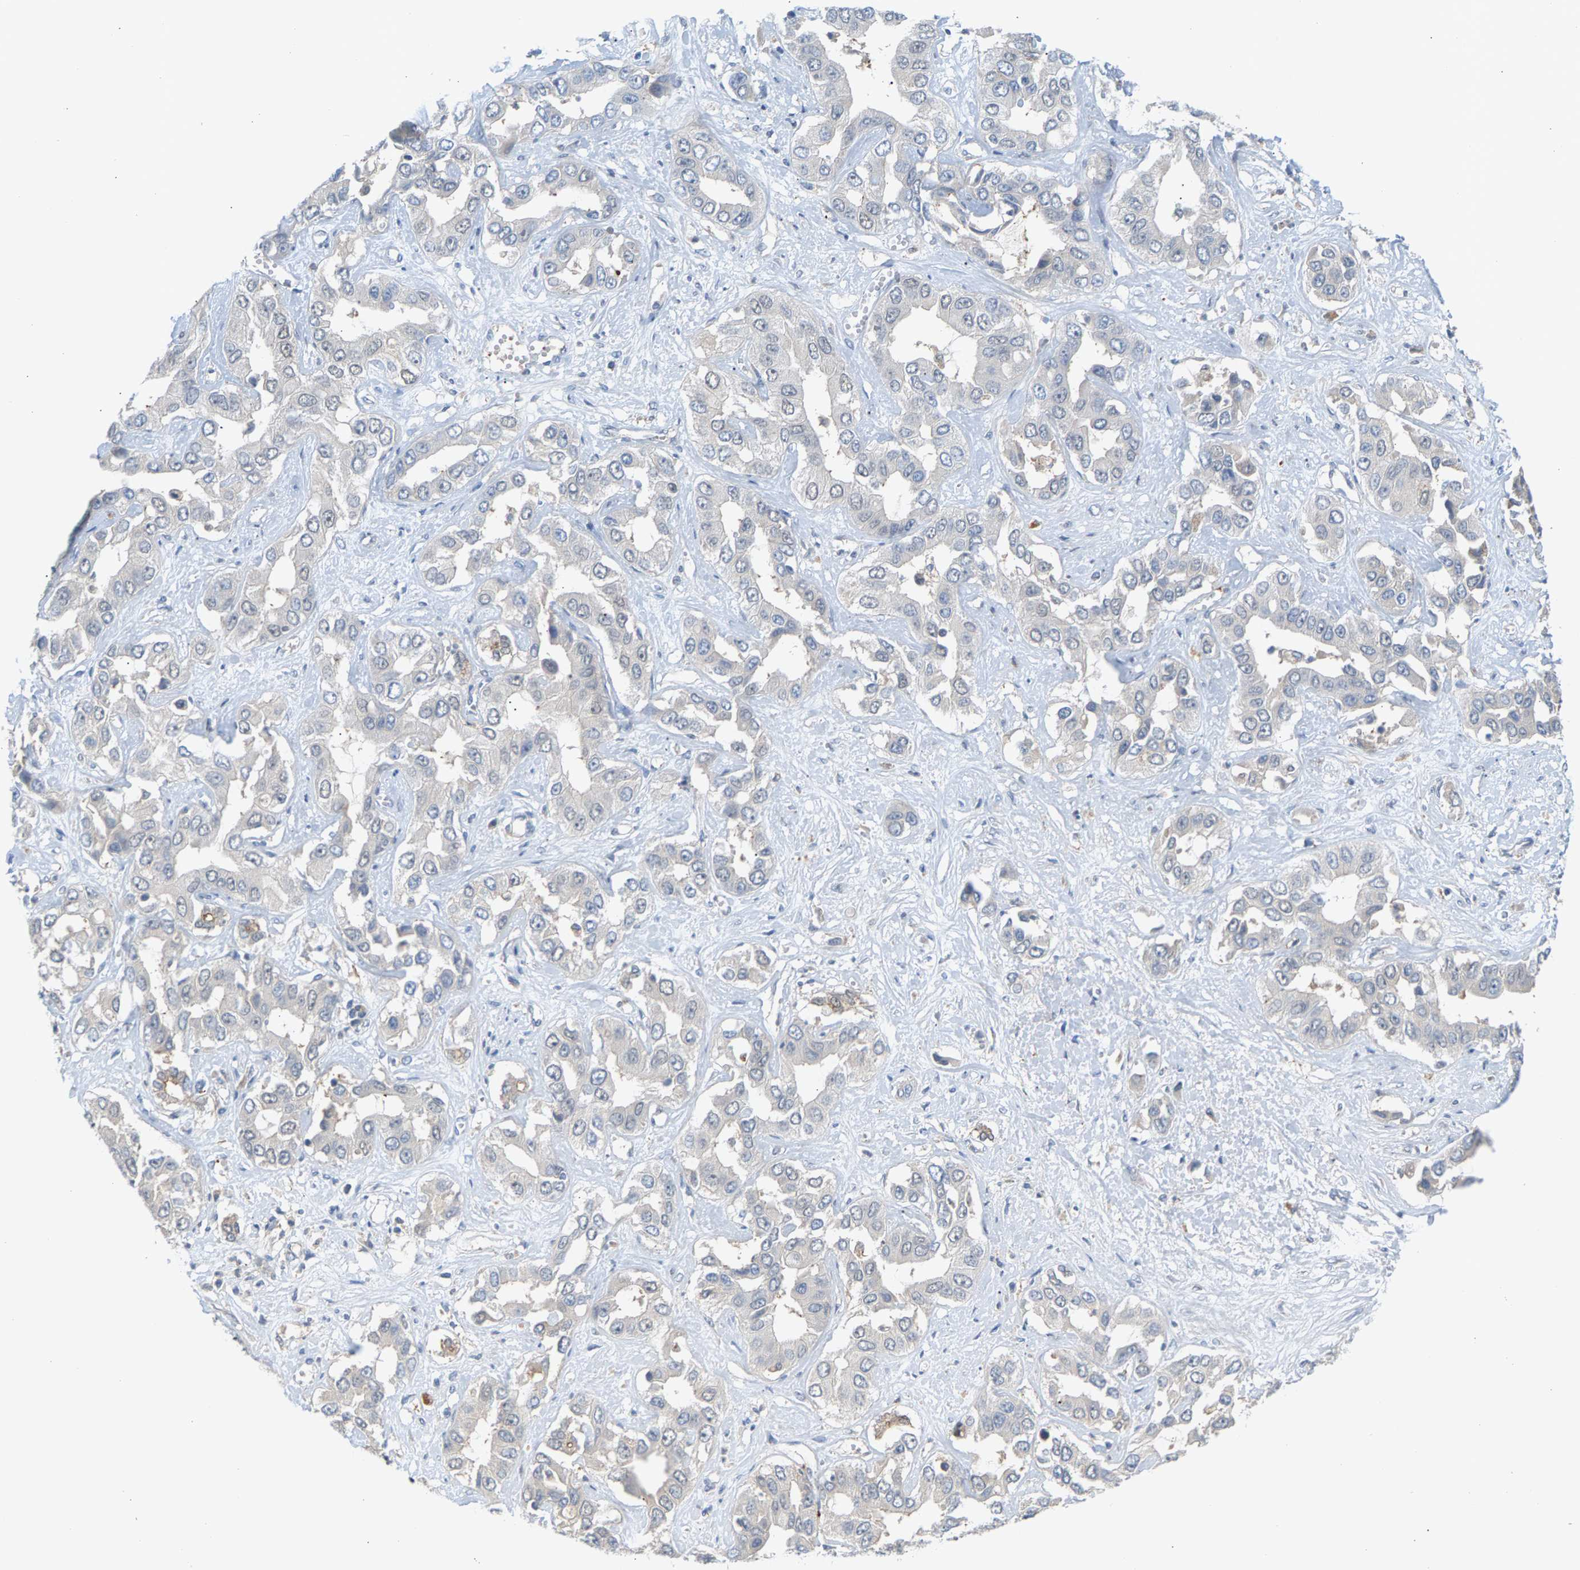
{"staining": {"intensity": "negative", "quantity": "none", "location": "none"}, "tissue": "liver cancer", "cell_type": "Tumor cells", "image_type": "cancer", "snomed": [{"axis": "morphology", "description": "Cholangiocarcinoma"}, {"axis": "topography", "description": "Liver"}], "caption": "This is an immunohistochemistry (IHC) micrograph of liver cholangiocarcinoma. There is no positivity in tumor cells.", "gene": "KRTAP27-1", "patient": {"sex": "female", "age": 52}}